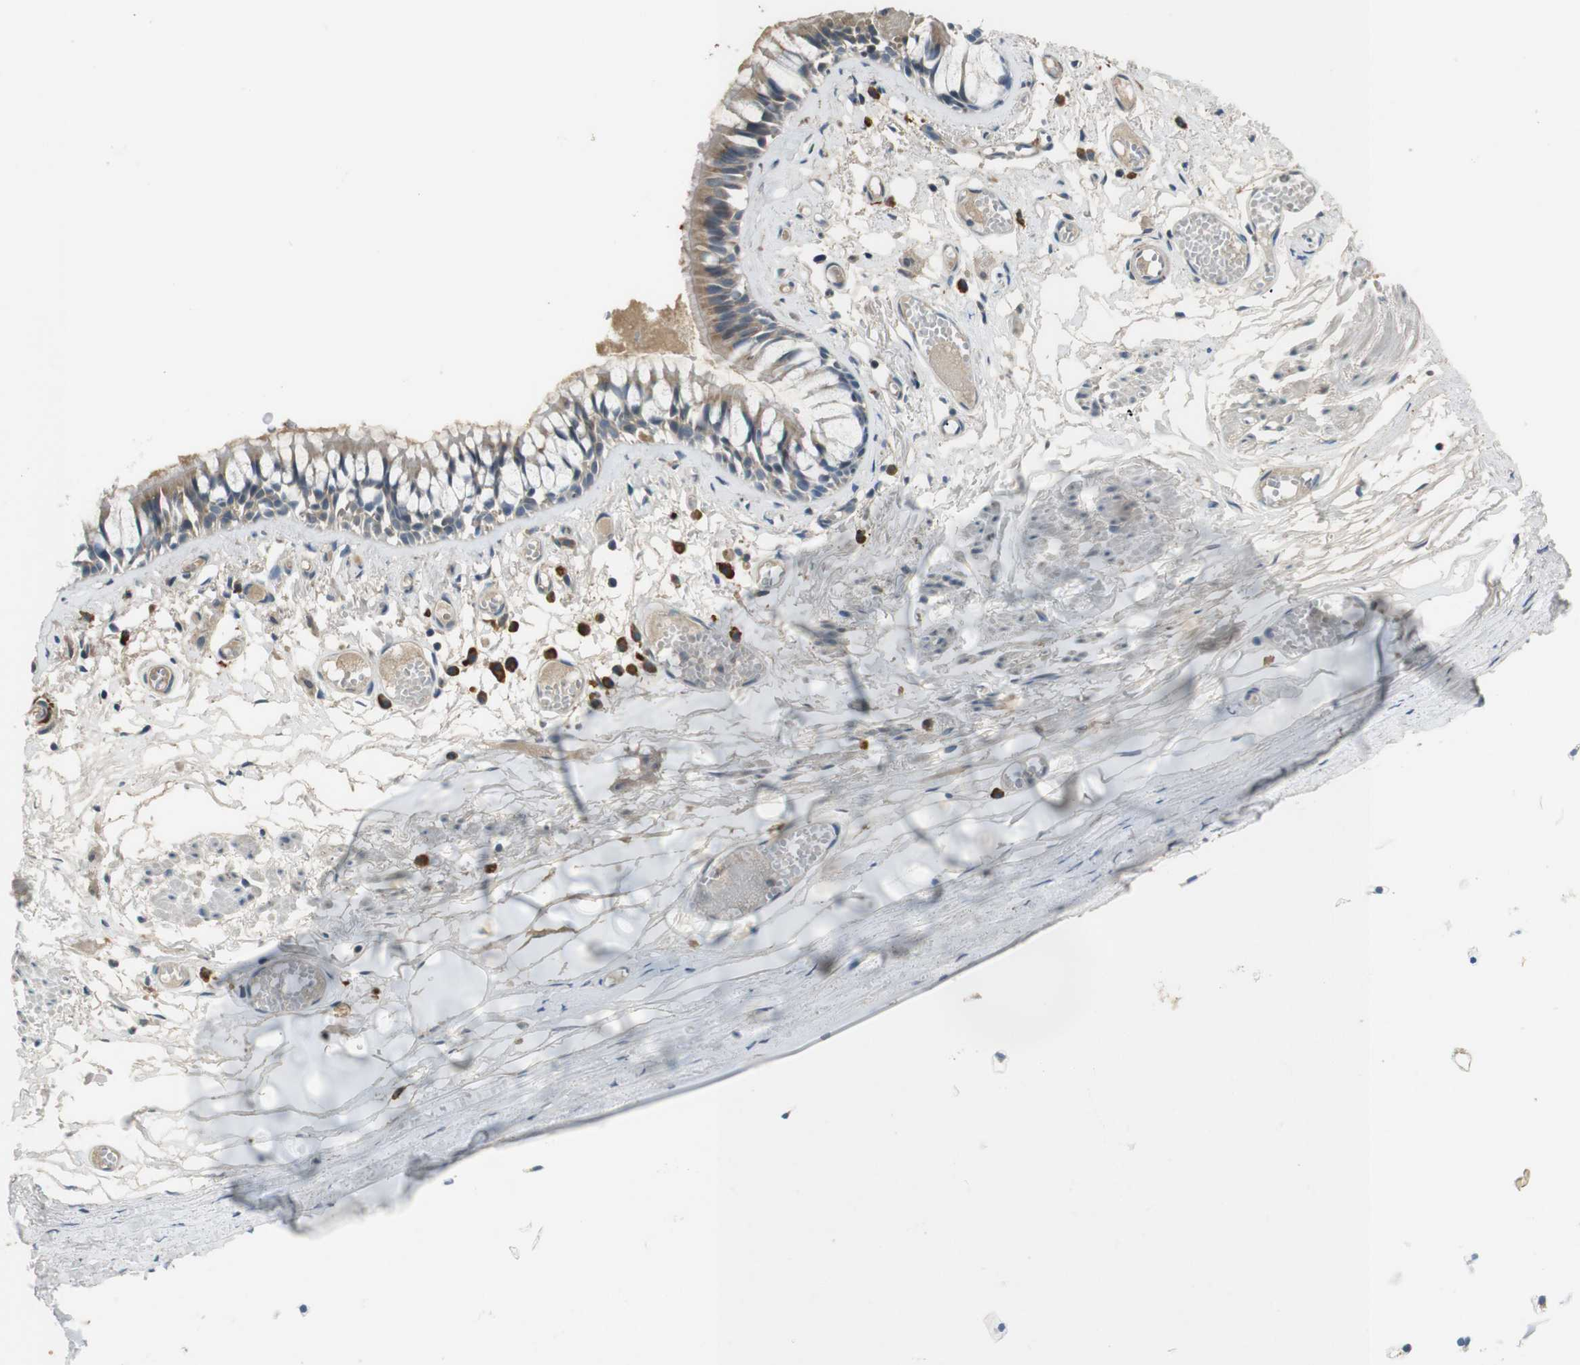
{"staining": {"intensity": "moderate", "quantity": ">75%", "location": "cytoplasmic/membranous"}, "tissue": "bronchus", "cell_type": "Respiratory epithelial cells", "image_type": "normal", "snomed": [{"axis": "morphology", "description": "Normal tissue, NOS"}, {"axis": "morphology", "description": "Inflammation, NOS"}, {"axis": "topography", "description": "Cartilage tissue"}, {"axis": "topography", "description": "Lung"}], "caption": "The micrograph displays immunohistochemical staining of unremarkable bronchus. There is moderate cytoplasmic/membranous positivity is identified in approximately >75% of respiratory epithelial cells.", "gene": "MAGI2", "patient": {"sex": "male", "age": 71}}